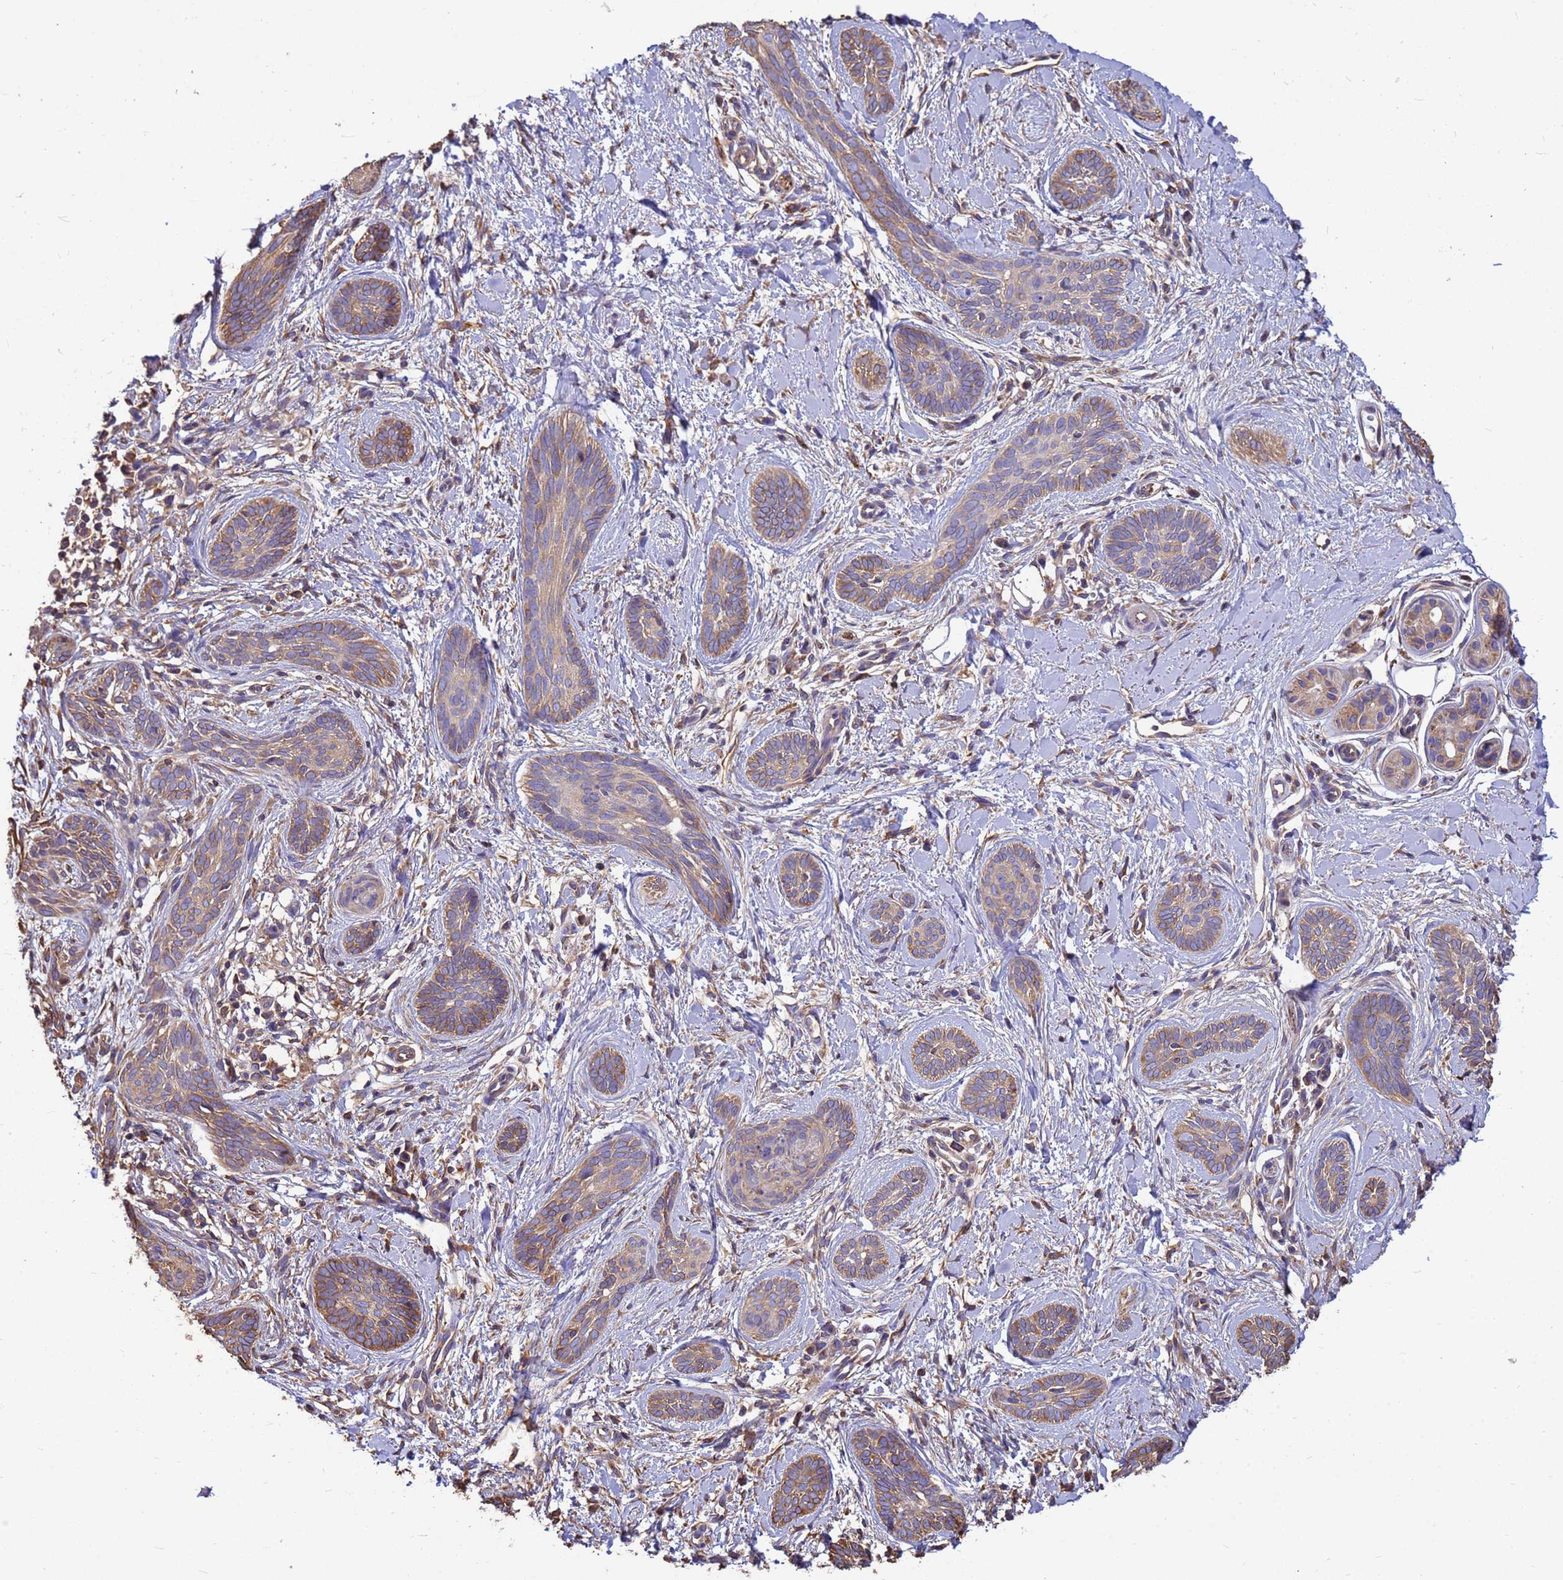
{"staining": {"intensity": "moderate", "quantity": "25%-75%", "location": "cytoplasmic/membranous"}, "tissue": "skin cancer", "cell_type": "Tumor cells", "image_type": "cancer", "snomed": [{"axis": "morphology", "description": "Basal cell carcinoma"}, {"axis": "topography", "description": "Skin"}], "caption": "A histopathology image of skin cancer (basal cell carcinoma) stained for a protein exhibits moderate cytoplasmic/membranous brown staining in tumor cells.", "gene": "TUBB1", "patient": {"sex": "female", "age": 81}}